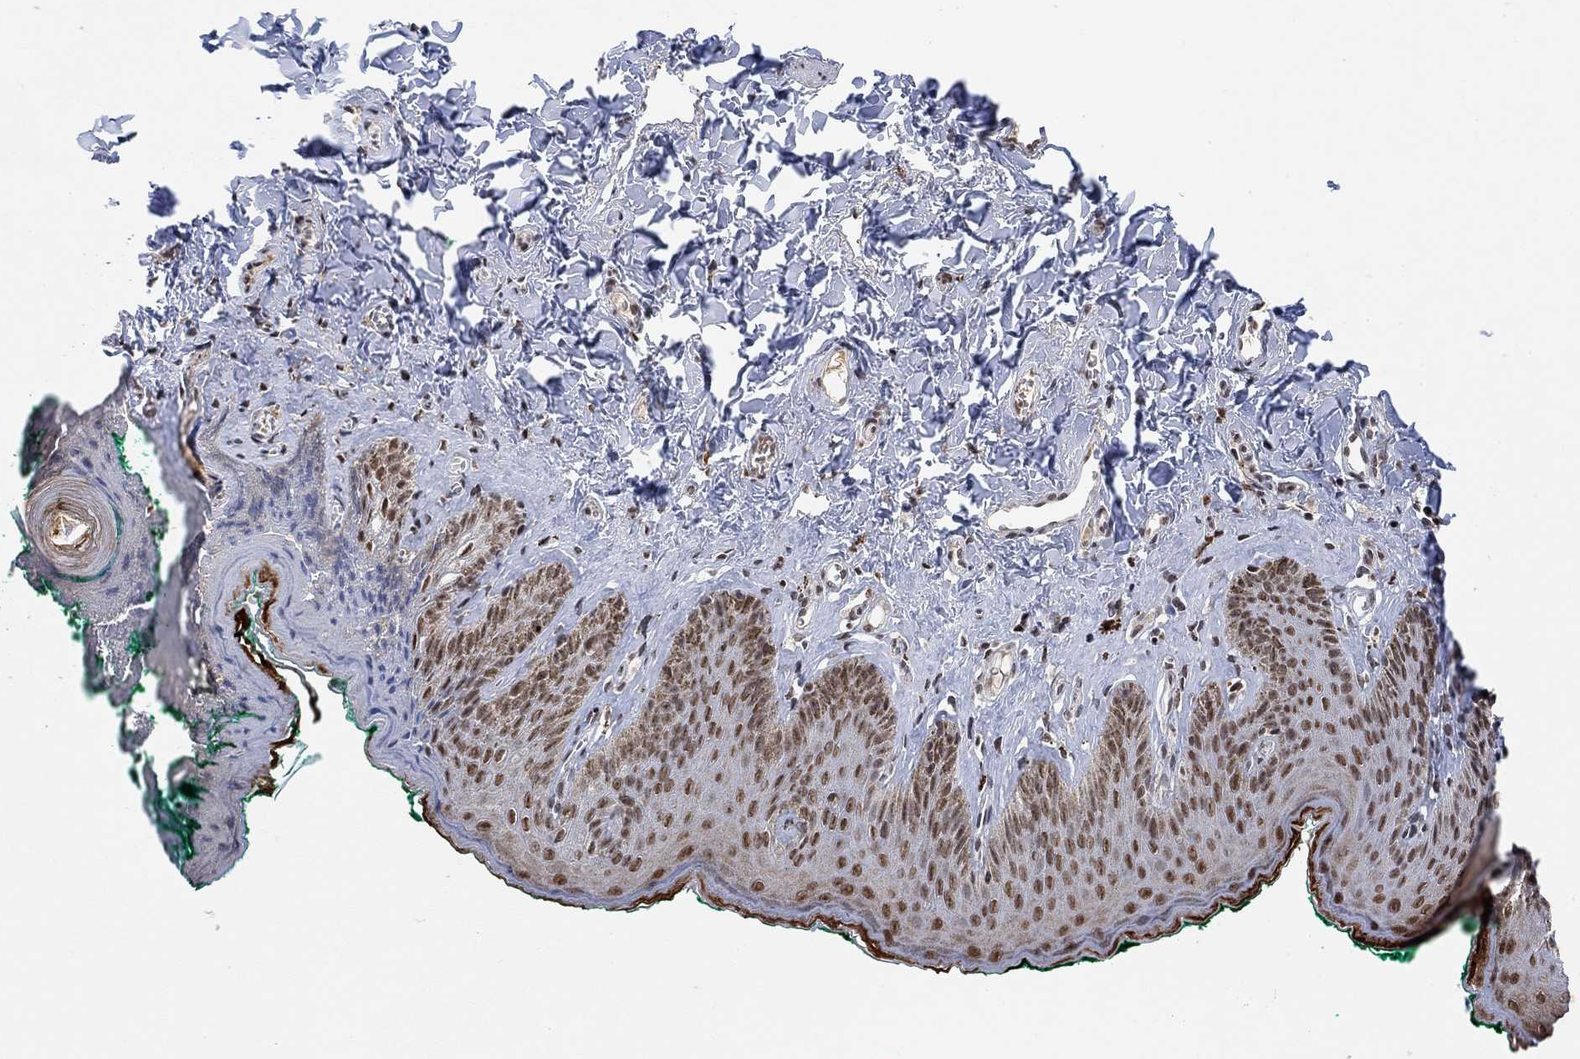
{"staining": {"intensity": "moderate", "quantity": "25%-75%", "location": "nuclear"}, "tissue": "skin", "cell_type": "Epidermal cells", "image_type": "normal", "snomed": [{"axis": "morphology", "description": "Normal tissue, NOS"}, {"axis": "topography", "description": "Vulva"}], "caption": "Immunohistochemistry (DAB) staining of benign skin displays moderate nuclear protein staining in approximately 25%-75% of epidermal cells.", "gene": "THAP8", "patient": {"sex": "female", "age": 66}}